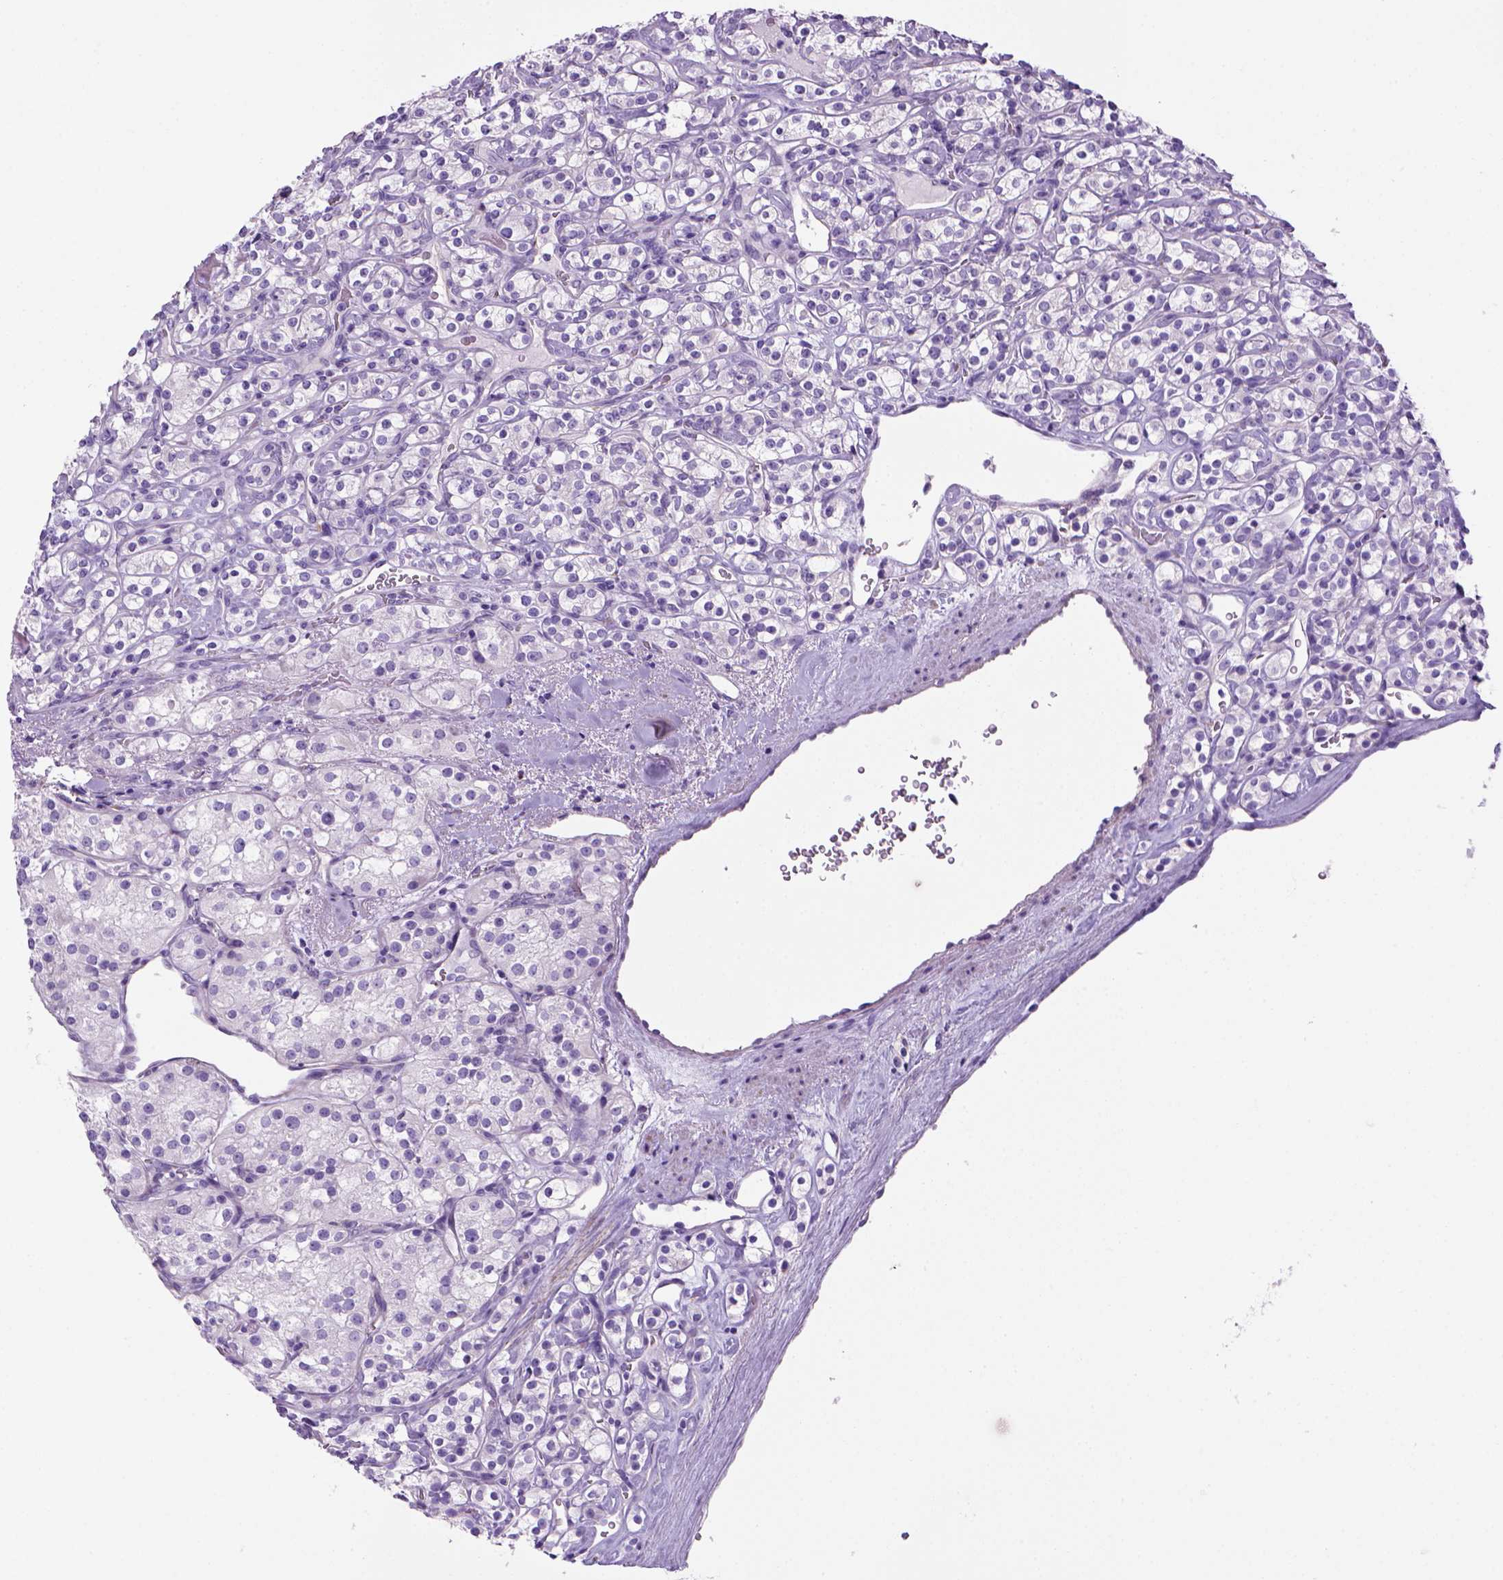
{"staining": {"intensity": "negative", "quantity": "none", "location": "none"}, "tissue": "renal cancer", "cell_type": "Tumor cells", "image_type": "cancer", "snomed": [{"axis": "morphology", "description": "Adenocarcinoma, NOS"}, {"axis": "topography", "description": "Kidney"}], "caption": "Immunohistochemical staining of renal cancer (adenocarcinoma) reveals no significant expression in tumor cells.", "gene": "ARHGEF33", "patient": {"sex": "male", "age": 77}}